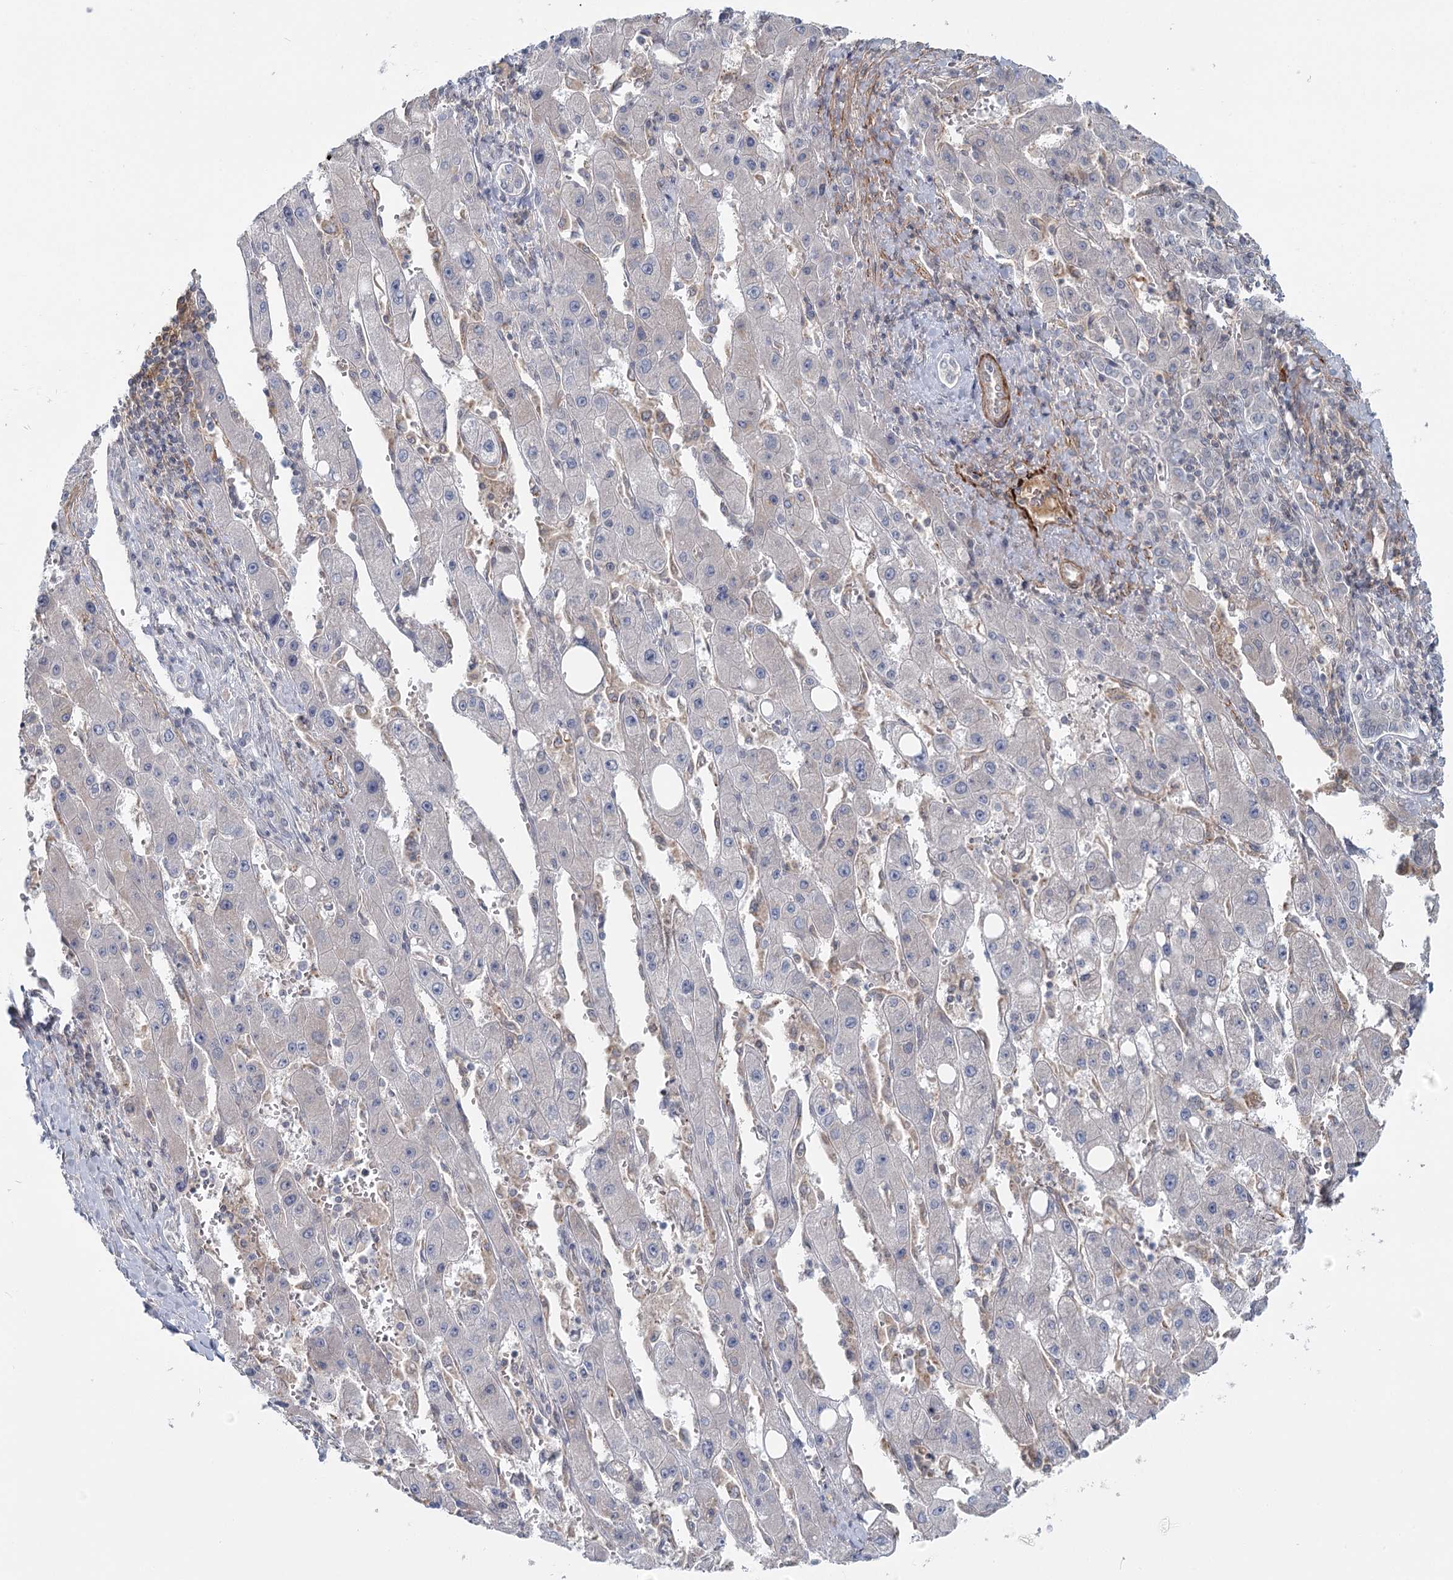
{"staining": {"intensity": "negative", "quantity": "none", "location": "none"}, "tissue": "liver cancer", "cell_type": "Tumor cells", "image_type": "cancer", "snomed": [{"axis": "morphology", "description": "Carcinoma, Hepatocellular, NOS"}, {"axis": "topography", "description": "Liver"}], "caption": "Hepatocellular carcinoma (liver) stained for a protein using immunohistochemistry (IHC) shows no expression tumor cells.", "gene": "USP11", "patient": {"sex": "female", "age": 73}}